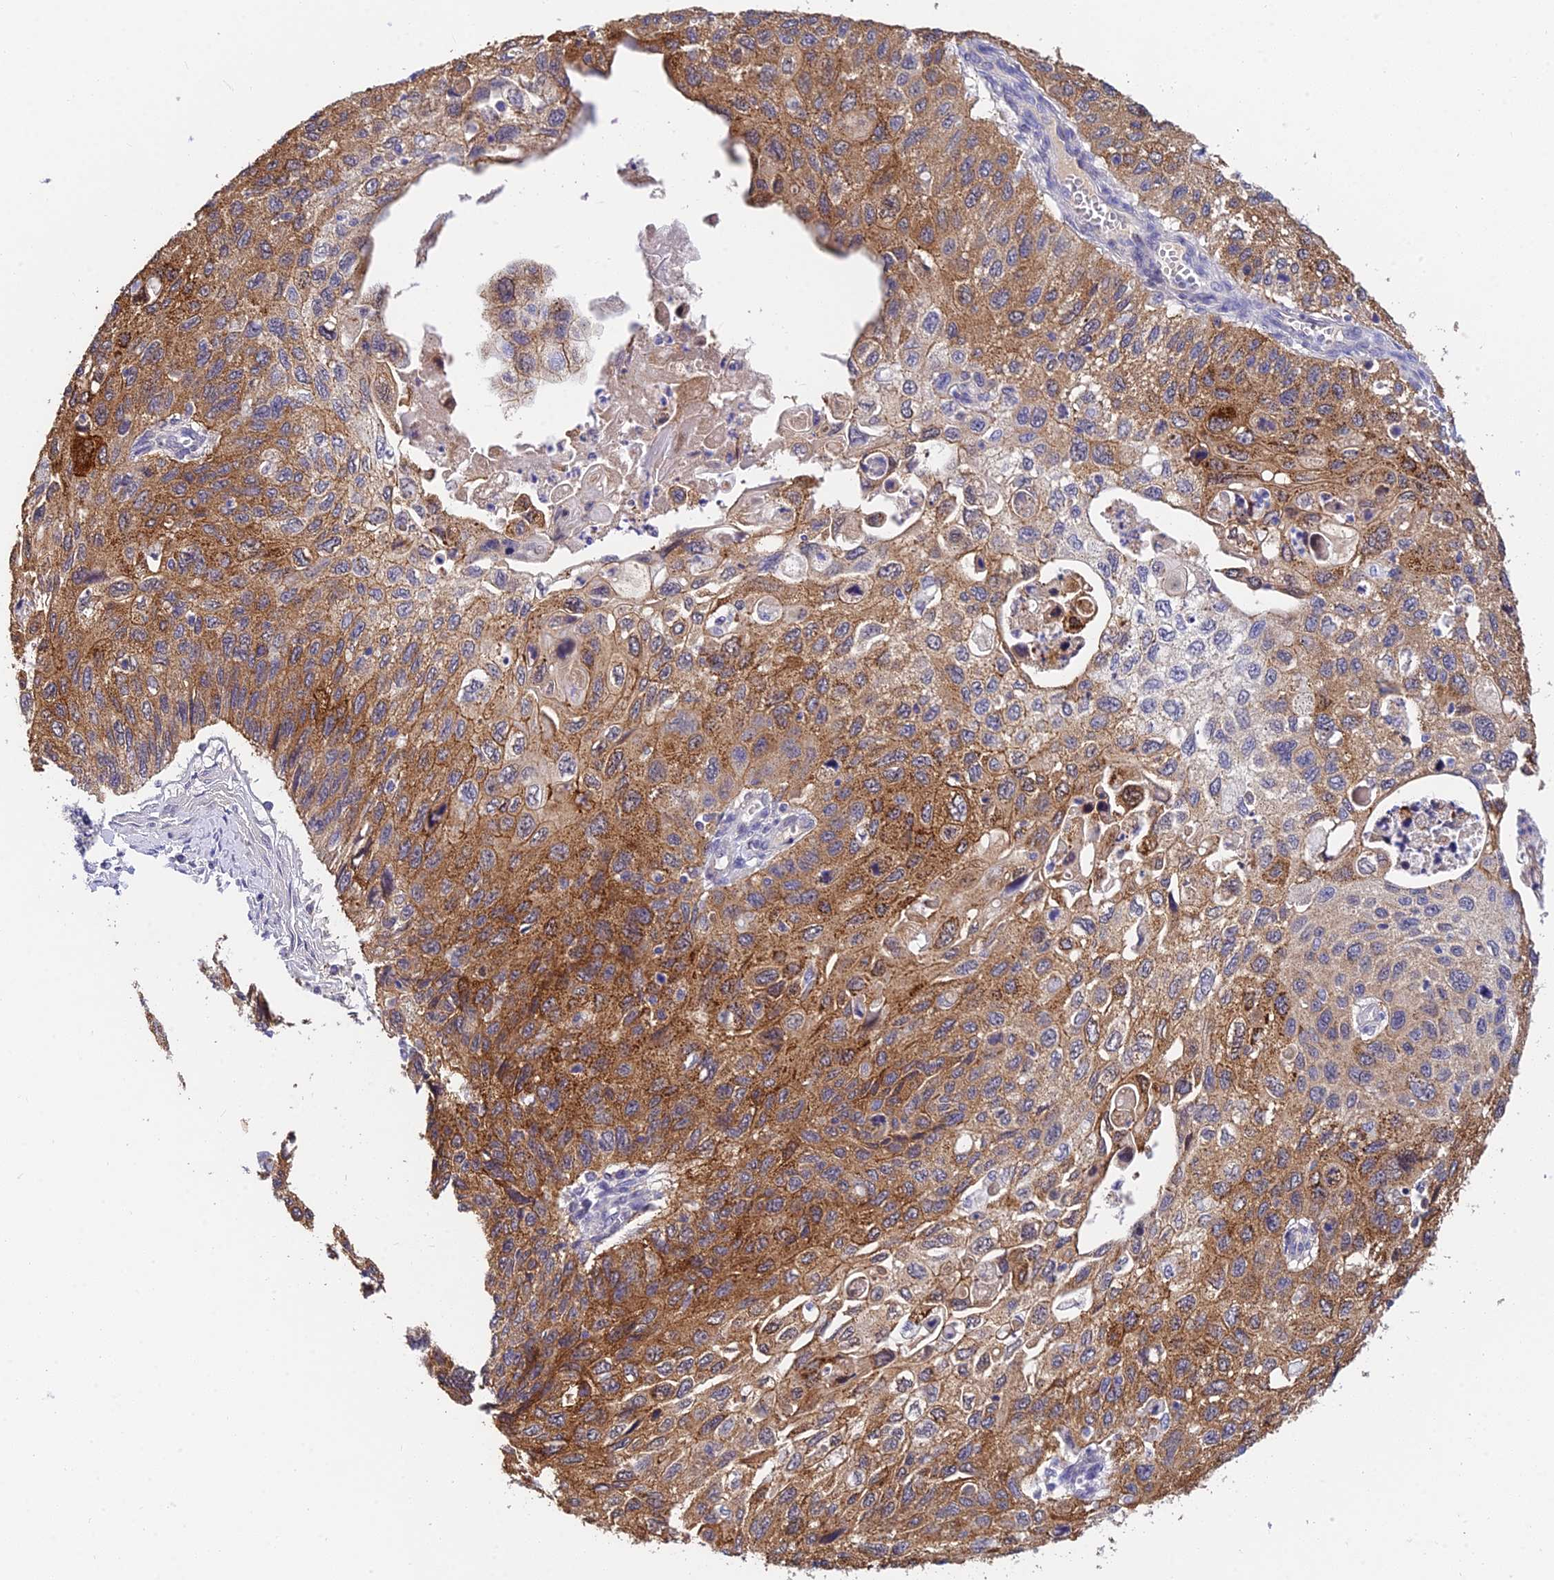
{"staining": {"intensity": "moderate", "quantity": ">75%", "location": "cytoplasmic/membranous"}, "tissue": "cervical cancer", "cell_type": "Tumor cells", "image_type": "cancer", "snomed": [{"axis": "morphology", "description": "Squamous cell carcinoma, NOS"}, {"axis": "topography", "description": "Cervix"}], "caption": "Squamous cell carcinoma (cervical) stained with a brown dye displays moderate cytoplasmic/membranous positive expression in approximately >75% of tumor cells.", "gene": "HOXB1", "patient": {"sex": "female", "age": 70}}